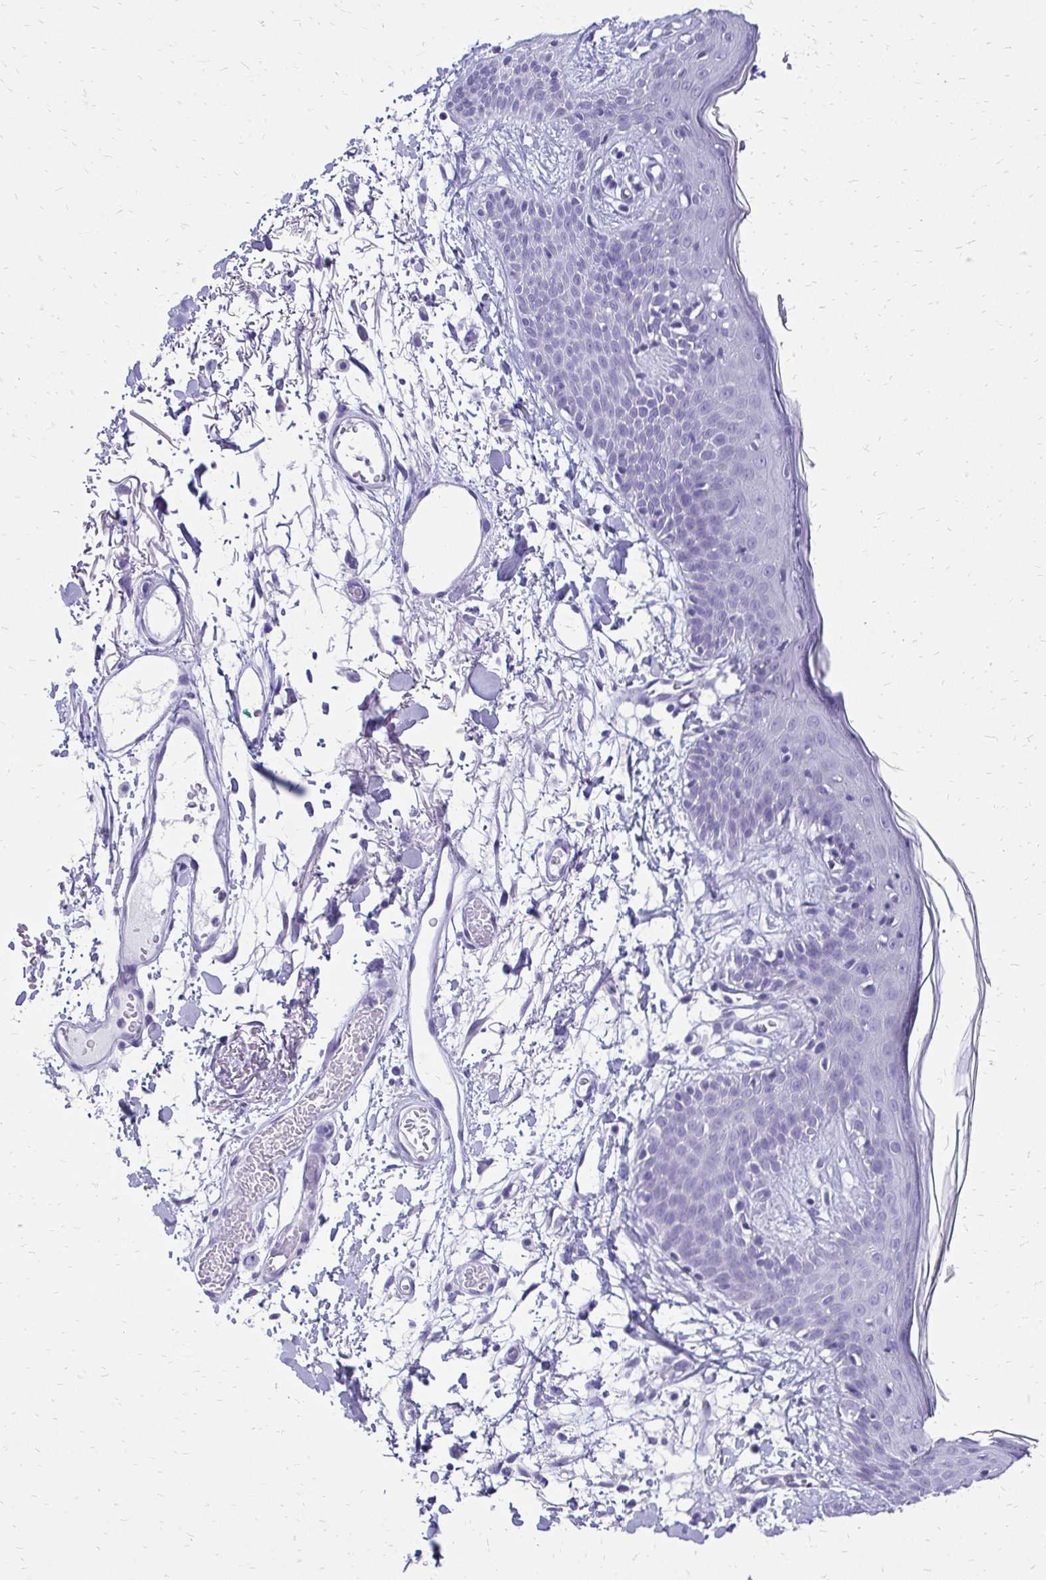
{"staining": {"intensity": "negative", "quantity": "none", "location": "none"}, "tissue": "skin", "cell_type": "Fibroblasts", "image_type": "normal", "snomed": [{"axis": "morphology", "description": "Normal tissue, NOS"}, {"axis": "topography", "description": "Skin"}], "caption": "Protein analysis of unremarkable skin displays no significant staining in fibroblasts.", "gene": "SLC32A1", "patient": {"sex": "male", "age": 79}}